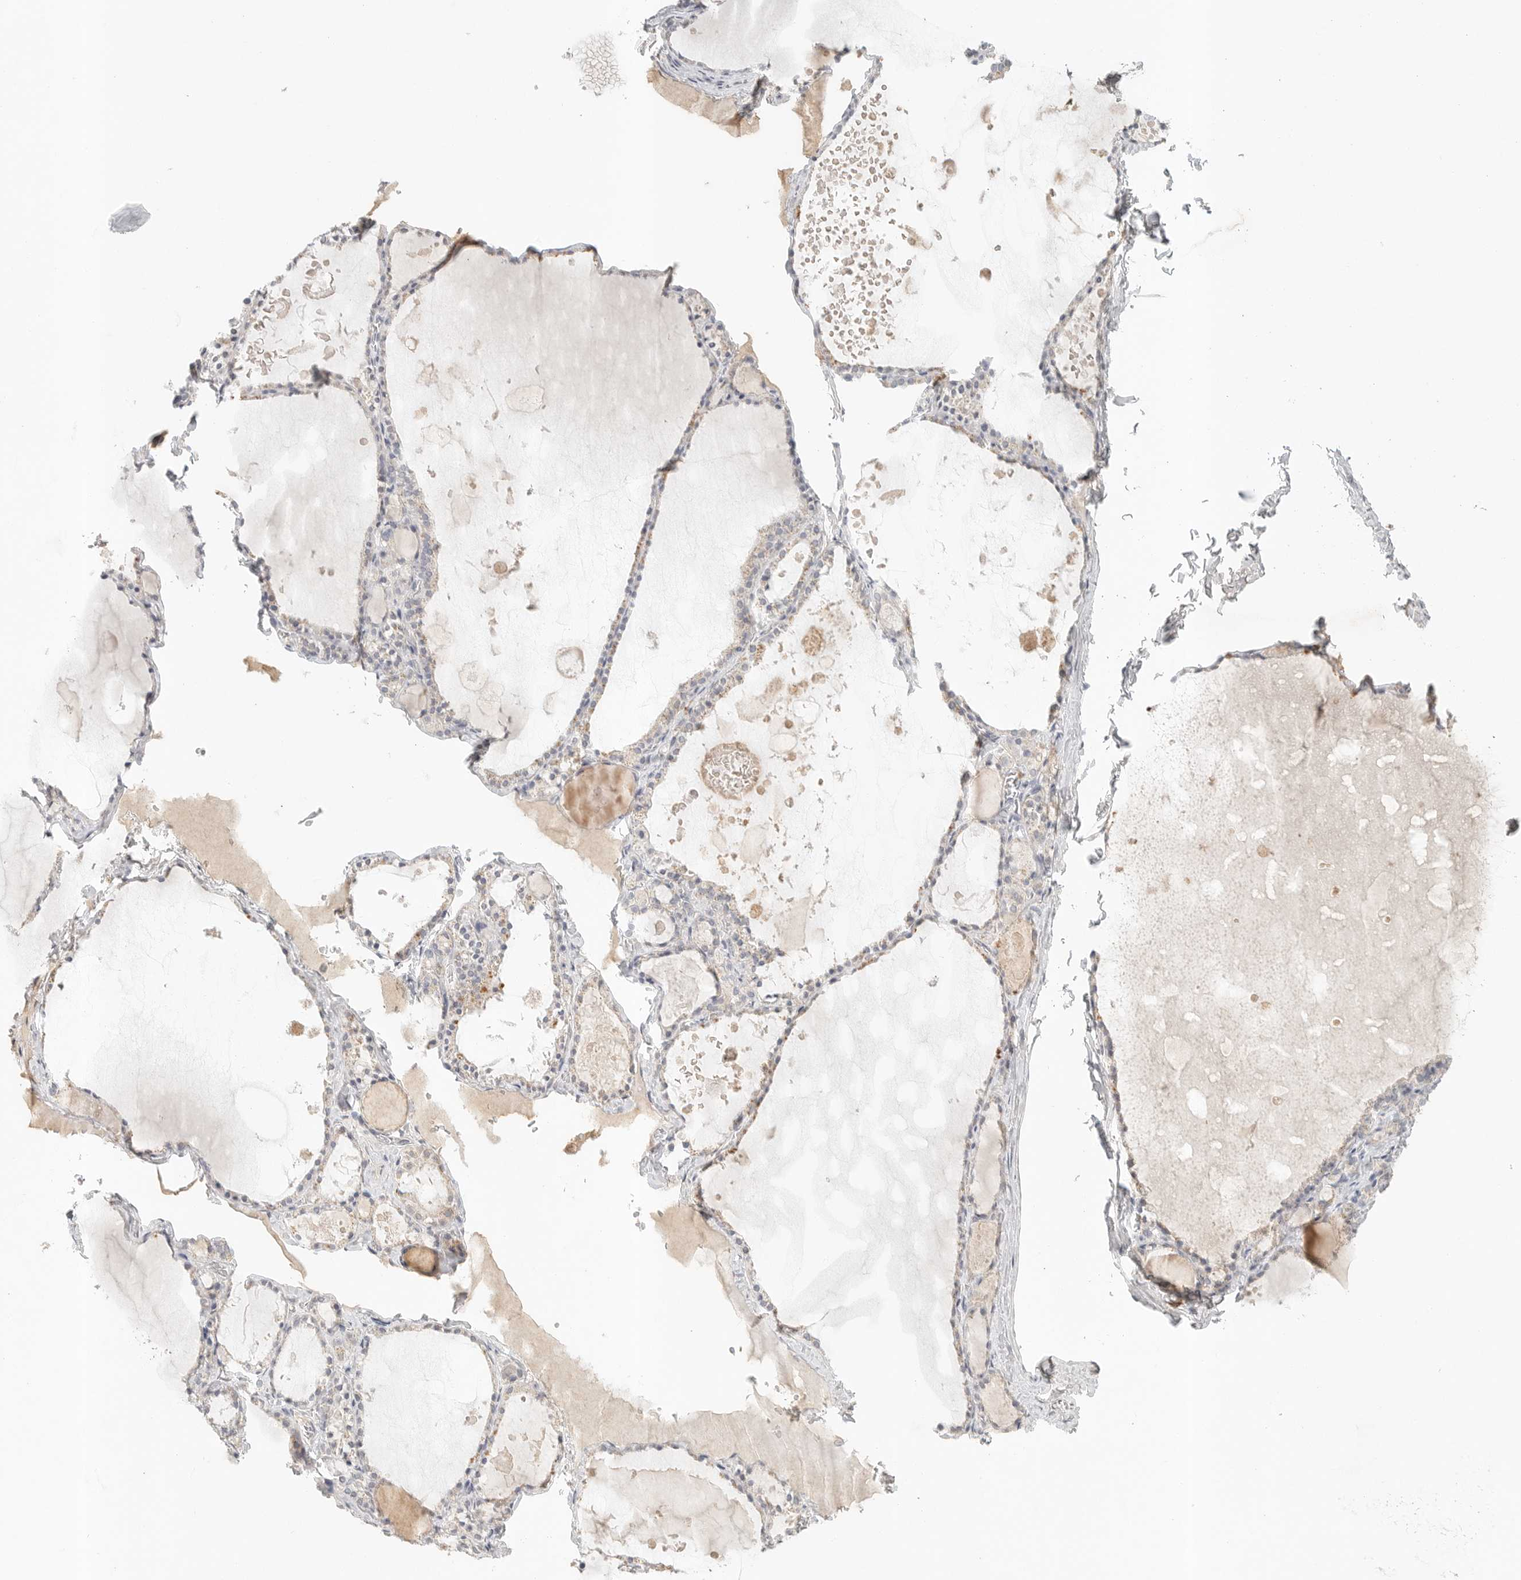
{"staining": {"intensity": "weak", "quantity": "<25%", "location": "cytoplasmic/membranous"}, "tissue": "thyroid gland", "cell_type": "Glandular cells", "image_type": "normal", "snomed": [{"axis": "morphology", "description": "Normal tissue, NOS"}, {"axis": "topography", "description": "Thyroid gland"}], "caption": "The immunohistochemistry micrograph has no significant expression in glandular cells of thyroid gland. (IHC, brightfield microscopy, high magnification).", "gene": "SLC25A36", "patient": {"sex": "male", "age": 56}}